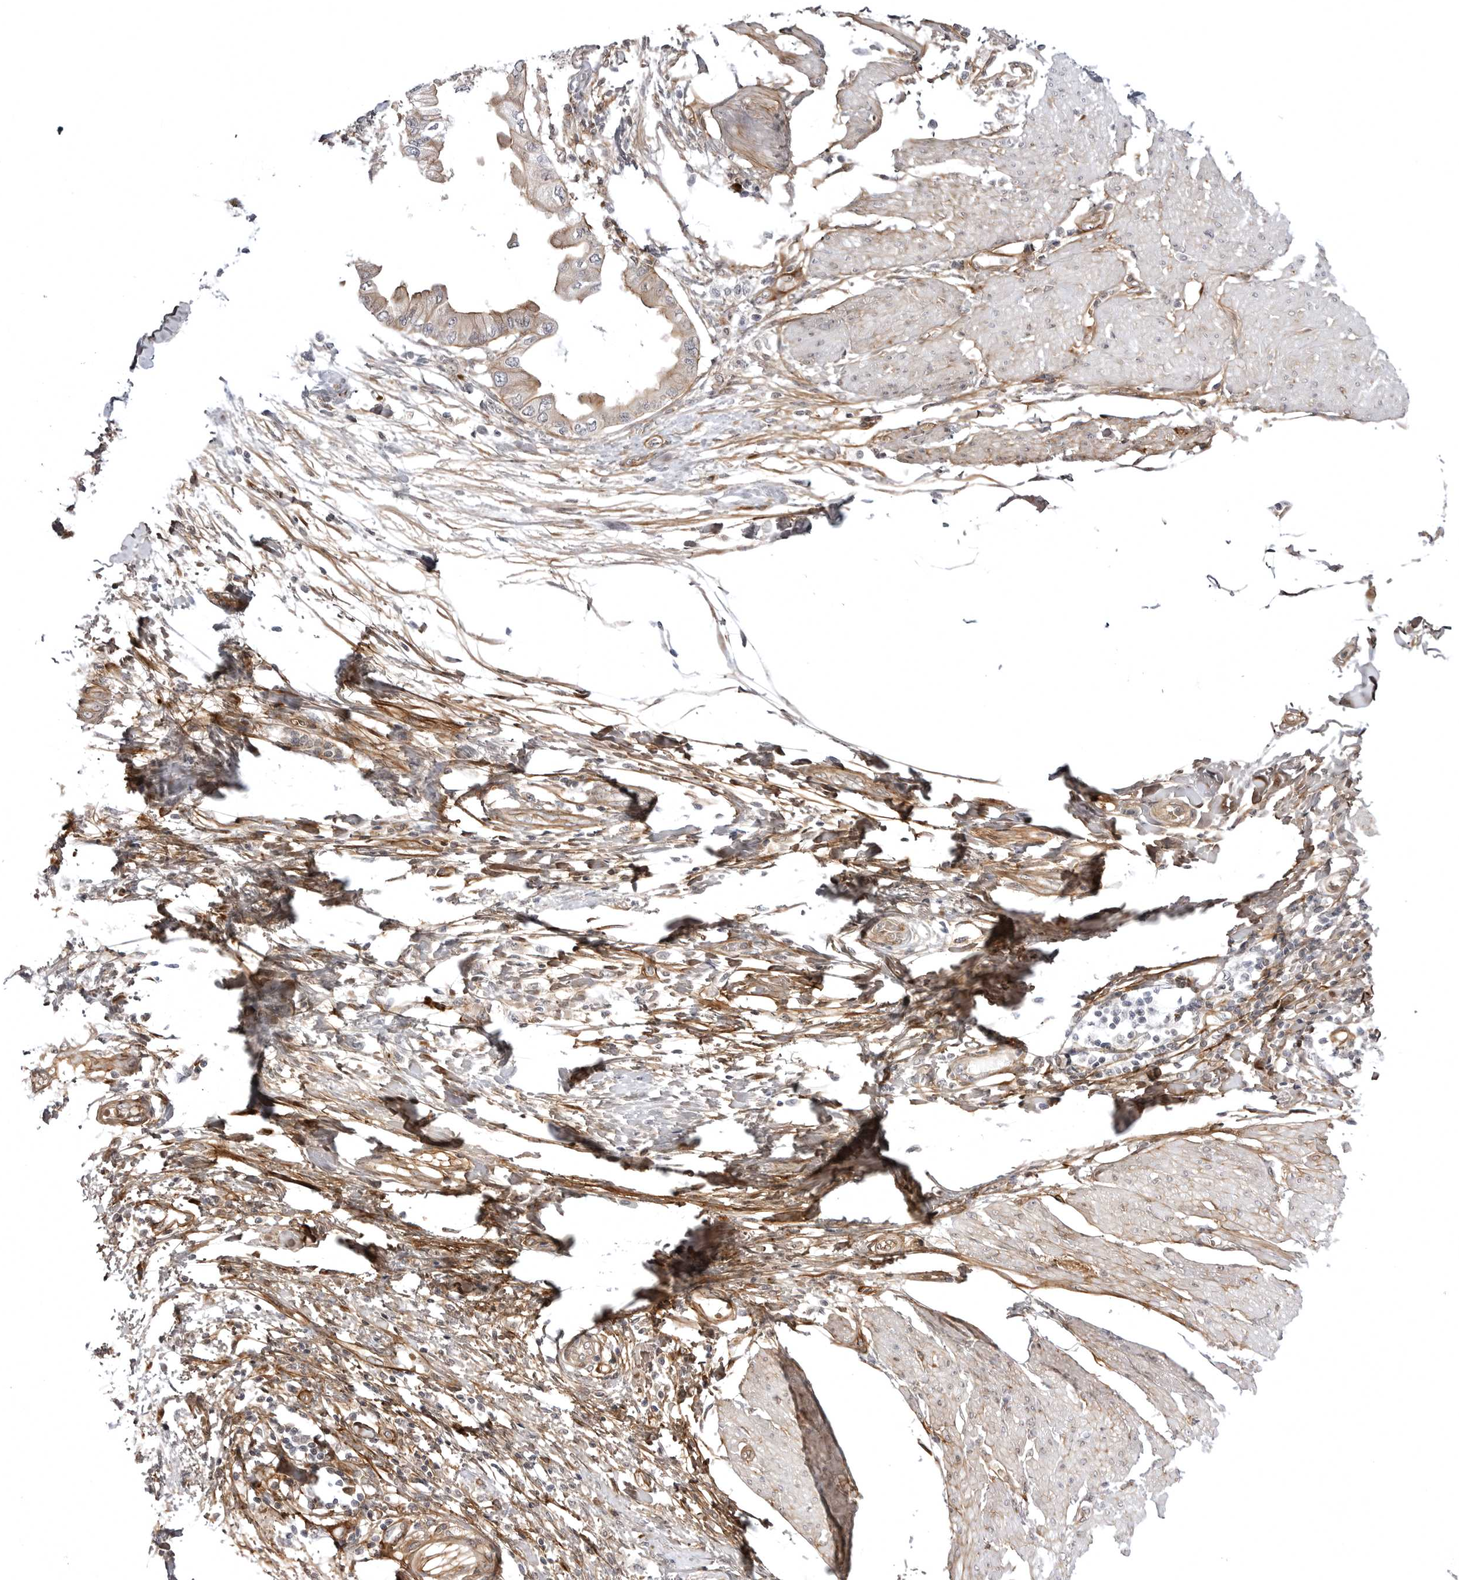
{"staining": {"intensity": "weak", "quantity": "<25%", "location": "cytoplasmic/membranous"}, "tissue": "pancreatic cancer", "cell_type": "Tumor cells", "image_type": "cancer", "snomed": [{"axis": "morphology", "description": "Normal tissue, NOS"}, {"axis": "morphology", "description": "Adenocarcinoma, NOS"}, {"axis": "topography", "description": "Pancreas"}, {"axis": "topography", "description": "Duodenum"}], "caption": "The image demonstrates no staining of tumor cells in adenocarcinoma (pancreatic). (DAB (3,3'-diaminobenzidine) IHC, high magnification).", "gene": "ARL5A", "patient": {"sex": "female", "age": 60}}